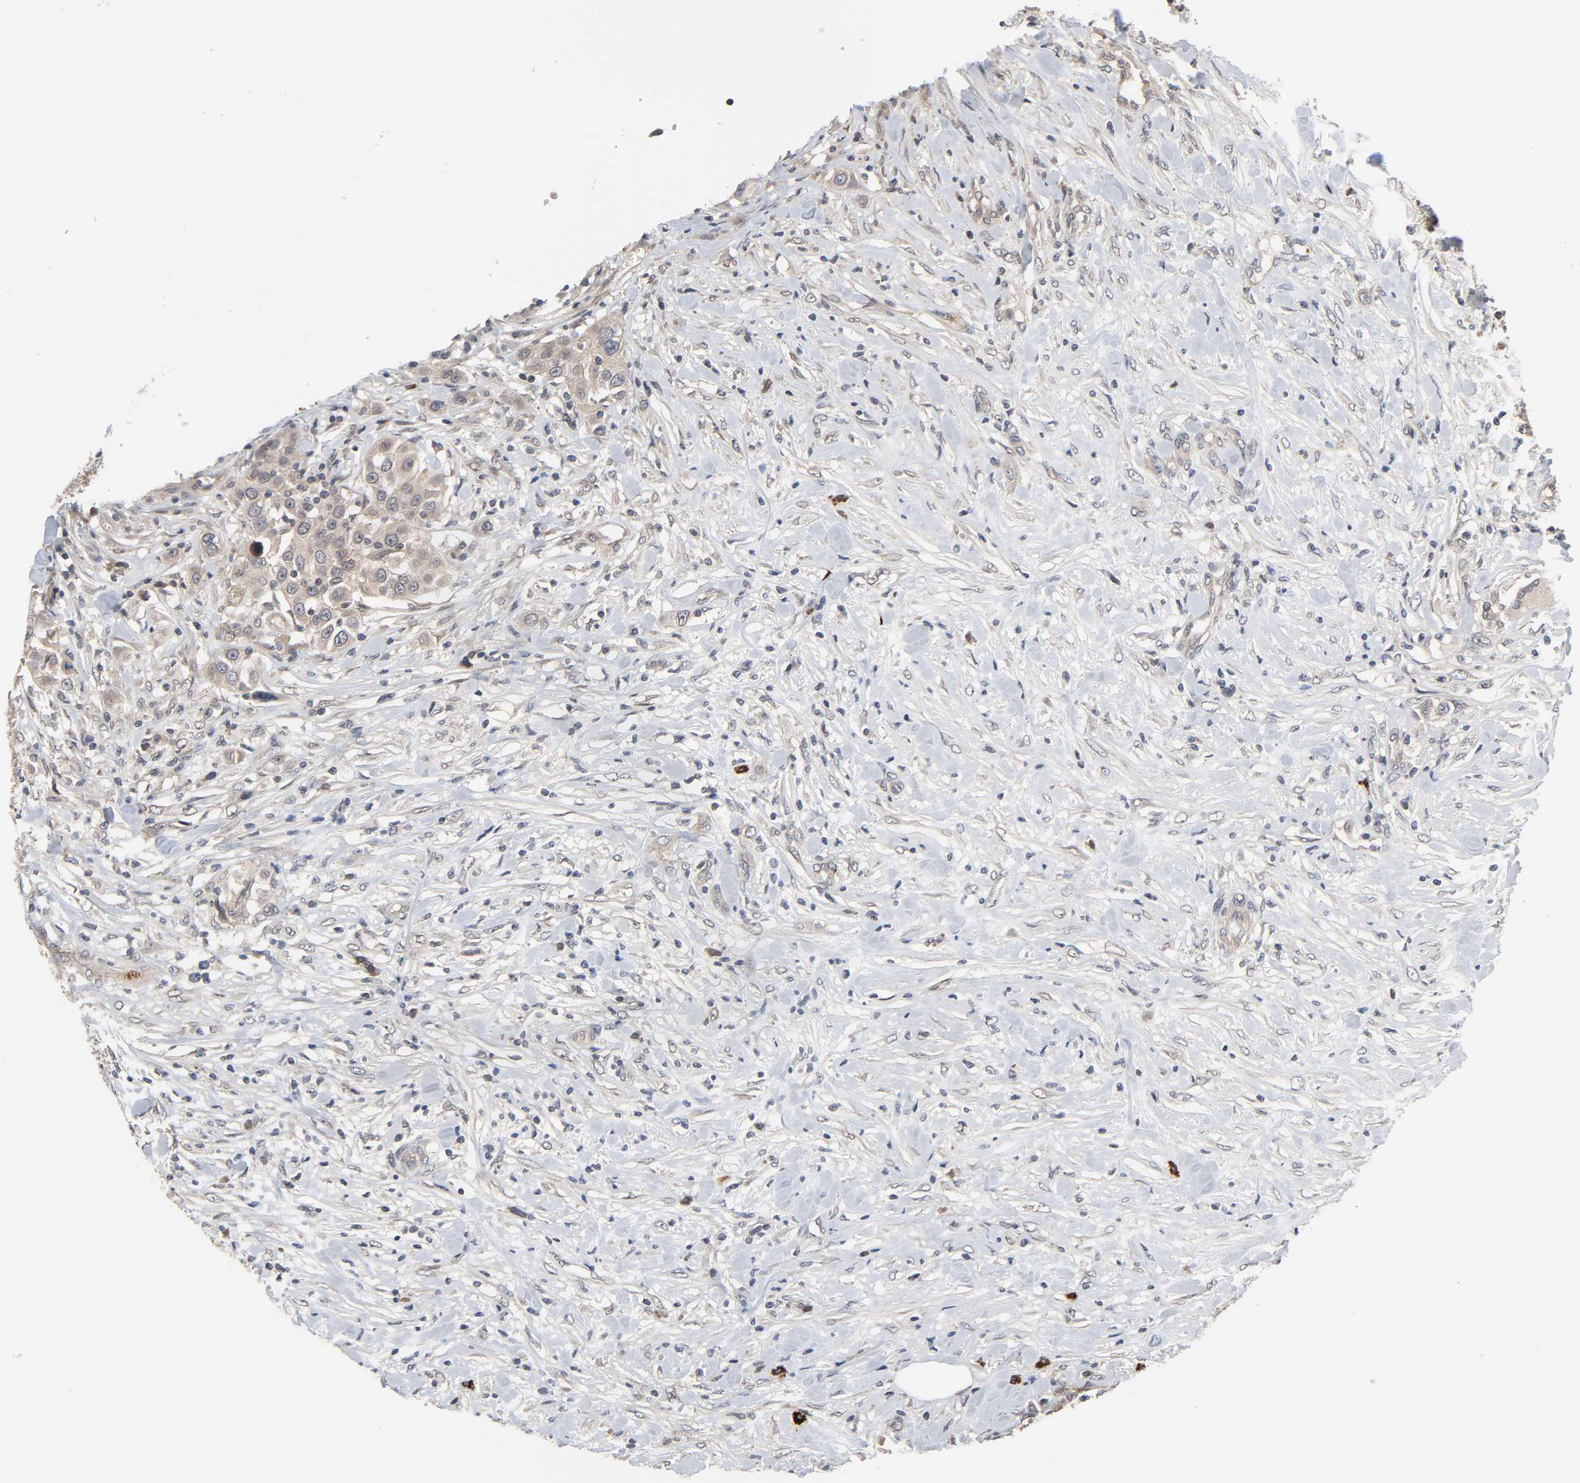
{"staining": {"intensity": "weak", "quantity": ">75%", "location": "cytoplasmic/membranous"}, "tissue": "urothelial cancer", "cell_type": "Tumor cells", "image_type": "cancer", "snomed": [{"axis": "morphology", "description": "Urothelial carcinoma, High grade"}, {"axis": "topography", "description": "Urinary bladder"}], "caption": "High-grade urothelial carcinoma stained with DAB (3,3'-diaminobenzidine) immunohistochemistry displays low levels of weak cytoplasmic/membranous expression in approximately >75% of tumor cells.", "gene": "CCDC175", "patient": {"sex": "female", "age": 80}}